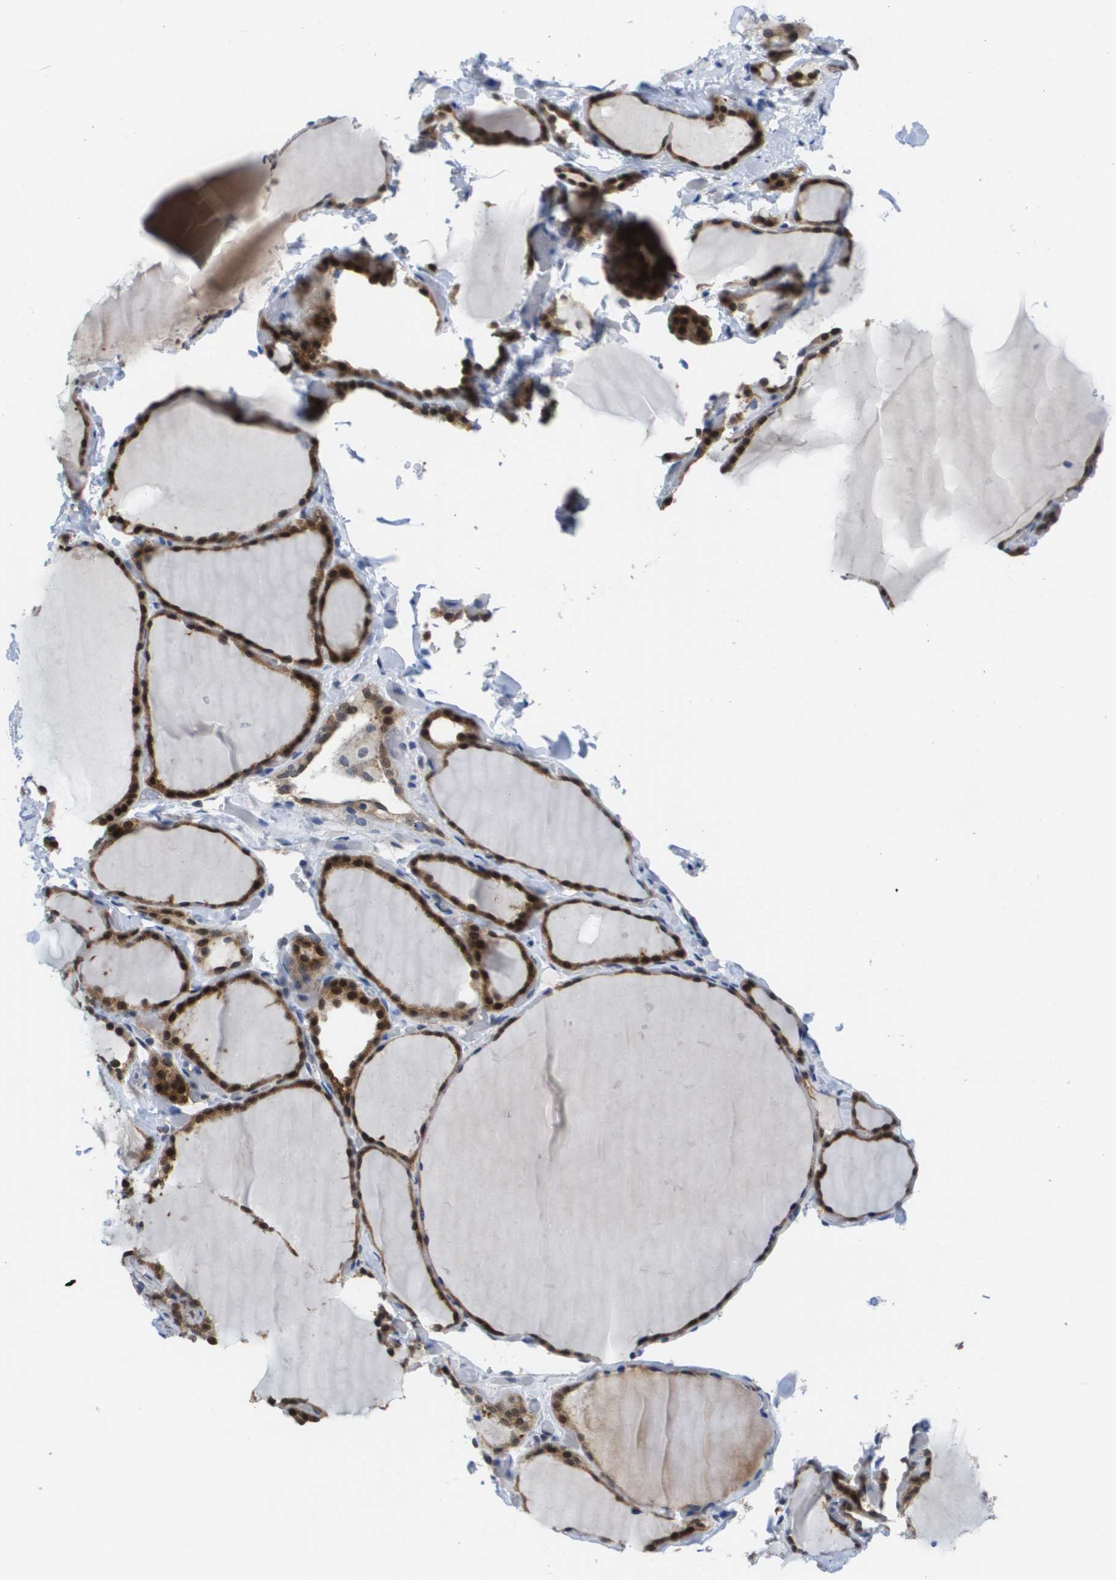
{"staining": {"intensity": "strong", "quantity": ">75%", "location": "cytoplasmic/membranous,nuclear"}, "tissue": "thyroid gland", "cell_type": "Glandular cells", "image_type": "normal", "snomed": [{"axis": "morphology", "description": "Normal tissue, NOS"}, {"axis": "topography", "description": "Thyroid gland"}], "caption": "Thyroid gland stained with DAB IHC exhibits high levels of strong cytoplasmic/membranous,nuclear positivity in approximately >75% of glandular cells.", "gene": "FKBP4", "patient": {"sex": "female", "age": 22}}